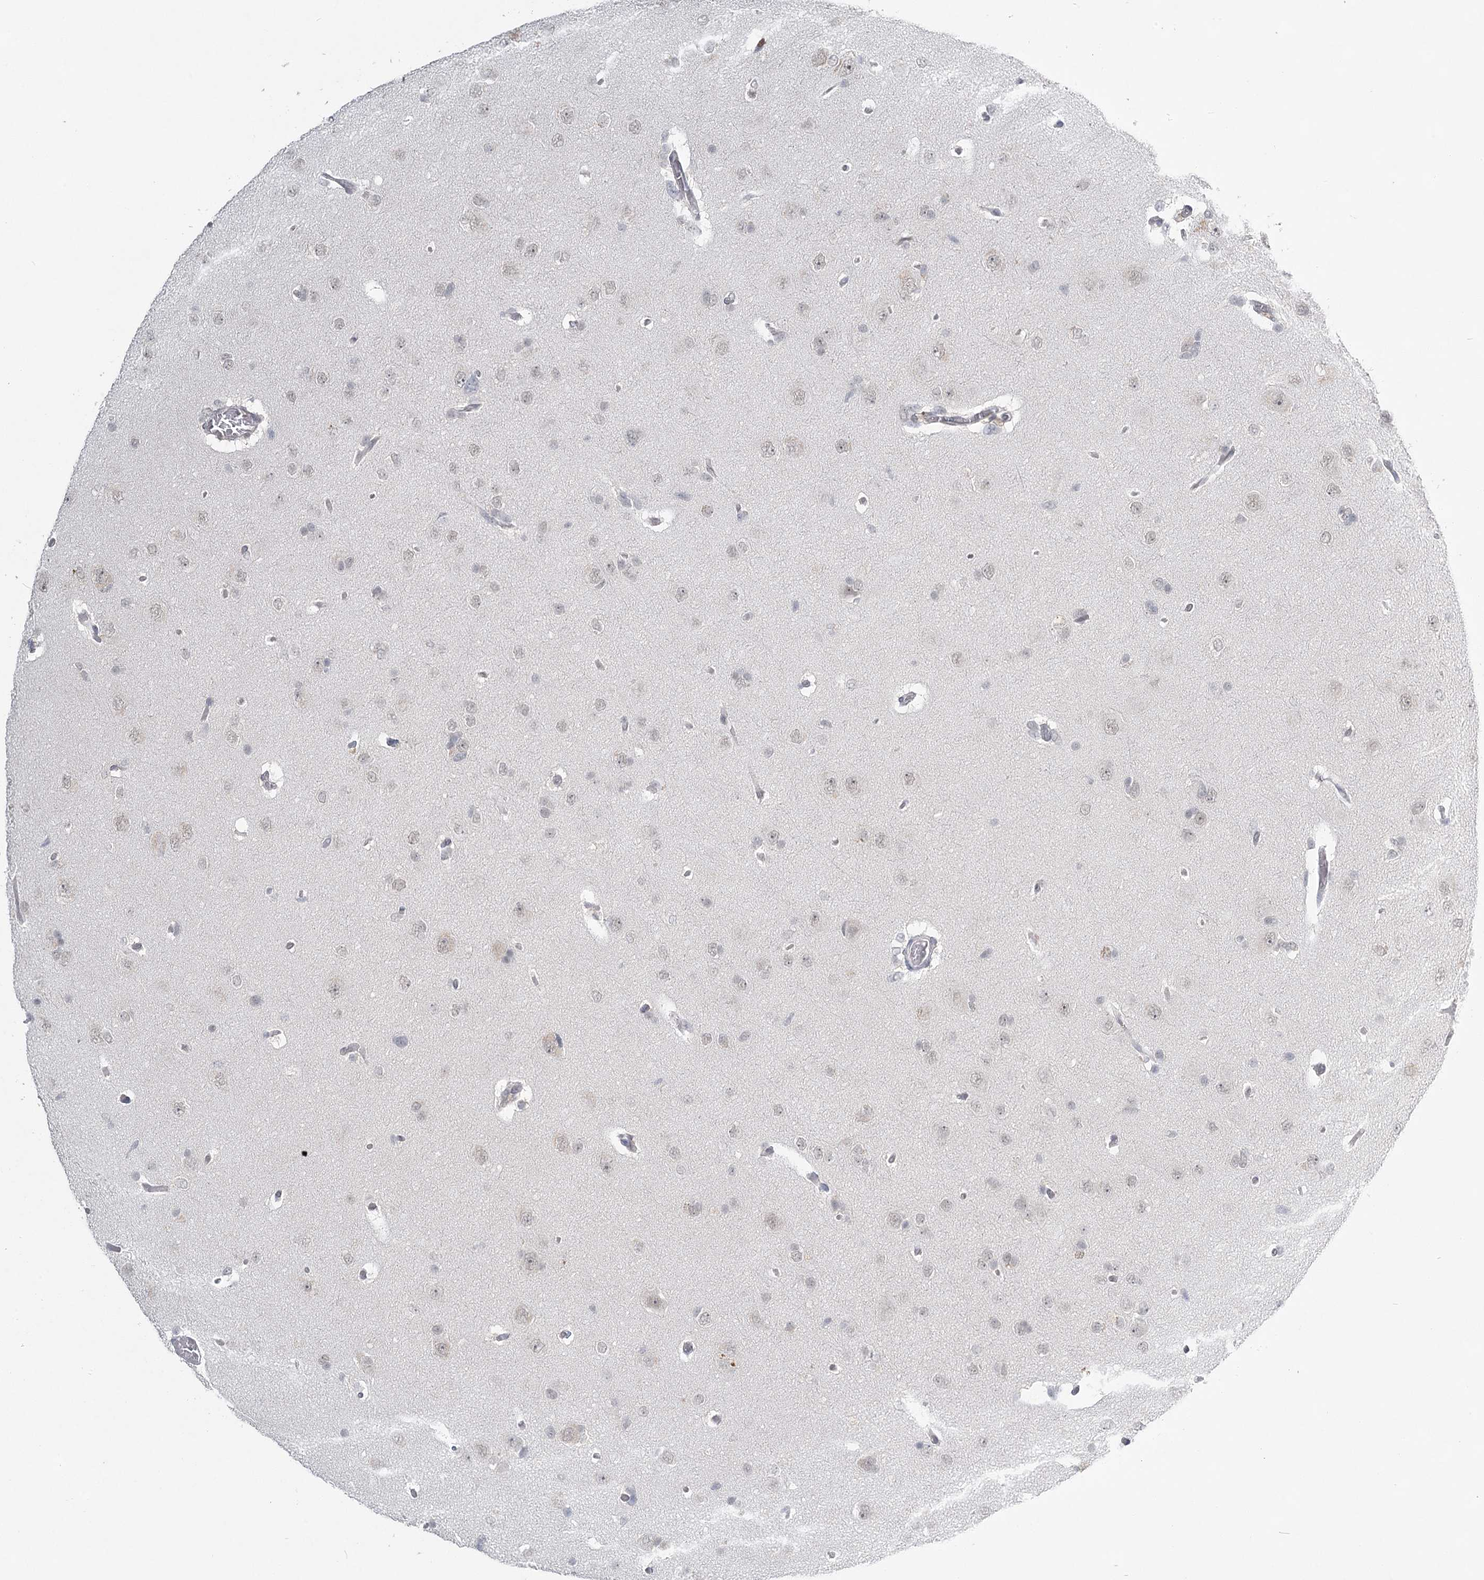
{"staining": {"intensity": "negative", "quantity": "none", "location": "none"}, "tissue": "glioma", "cell_type": "Tumor cells", "image_type": "cancer", "snomed": [{"axis": "morphology", "description": "Glioma, malignant, High grade"}, {"axis": "topography", "description": "Brain"}], "caption": "High power microscopy histopathology image of an immunohistochemistry (IHC) image of glioma, revealing no significant positivity in tumor cells.", "gene": "TMEM70", "patient": {"sex": "female", "age": 59}}